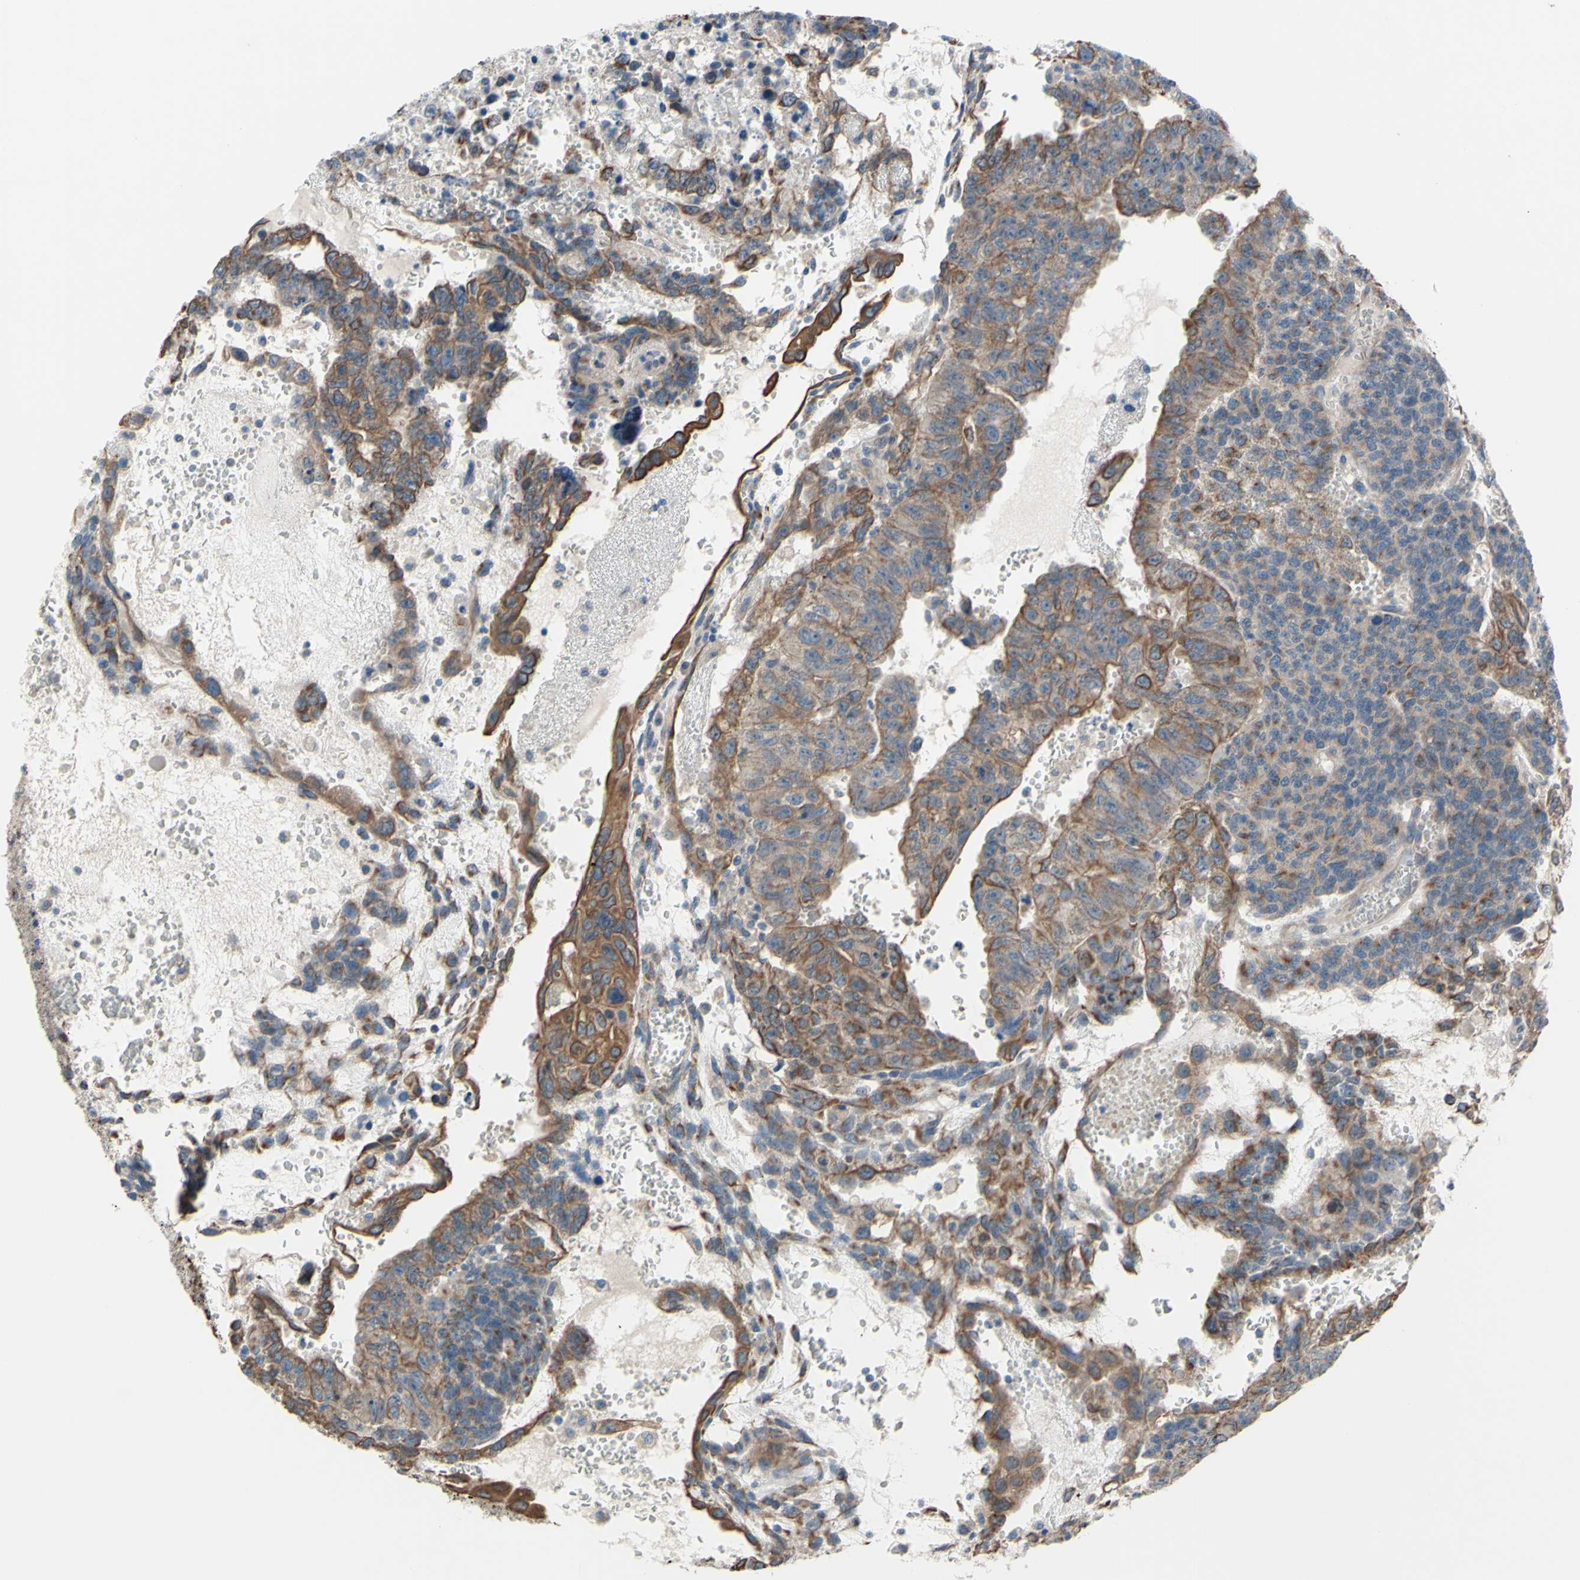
{"staining": {"intensity": "moderate", "quantity": ">75%", "location": "cytoplasmic/membranous"}, "tissue": "testis cancer", "cell_type": "Tumor cells", "image_type": "cancer", "snomed": [{"axis": "morphology", "description": "Seminoma, NOS"}, {"axis": "morphology", "description": "Carcinoma, Embryonal, NOS"}, {"axis": "topography", "description": "Testis"}], "caption": "Testis embryonal carcinoma was stained to show a protein in brown. There is medium levels of moderate cytoplasmic/membranous expression in about >75% of tumor cells.", "gene": "GRAMD2B", "patient": {"sex": "male", "age": 52}}